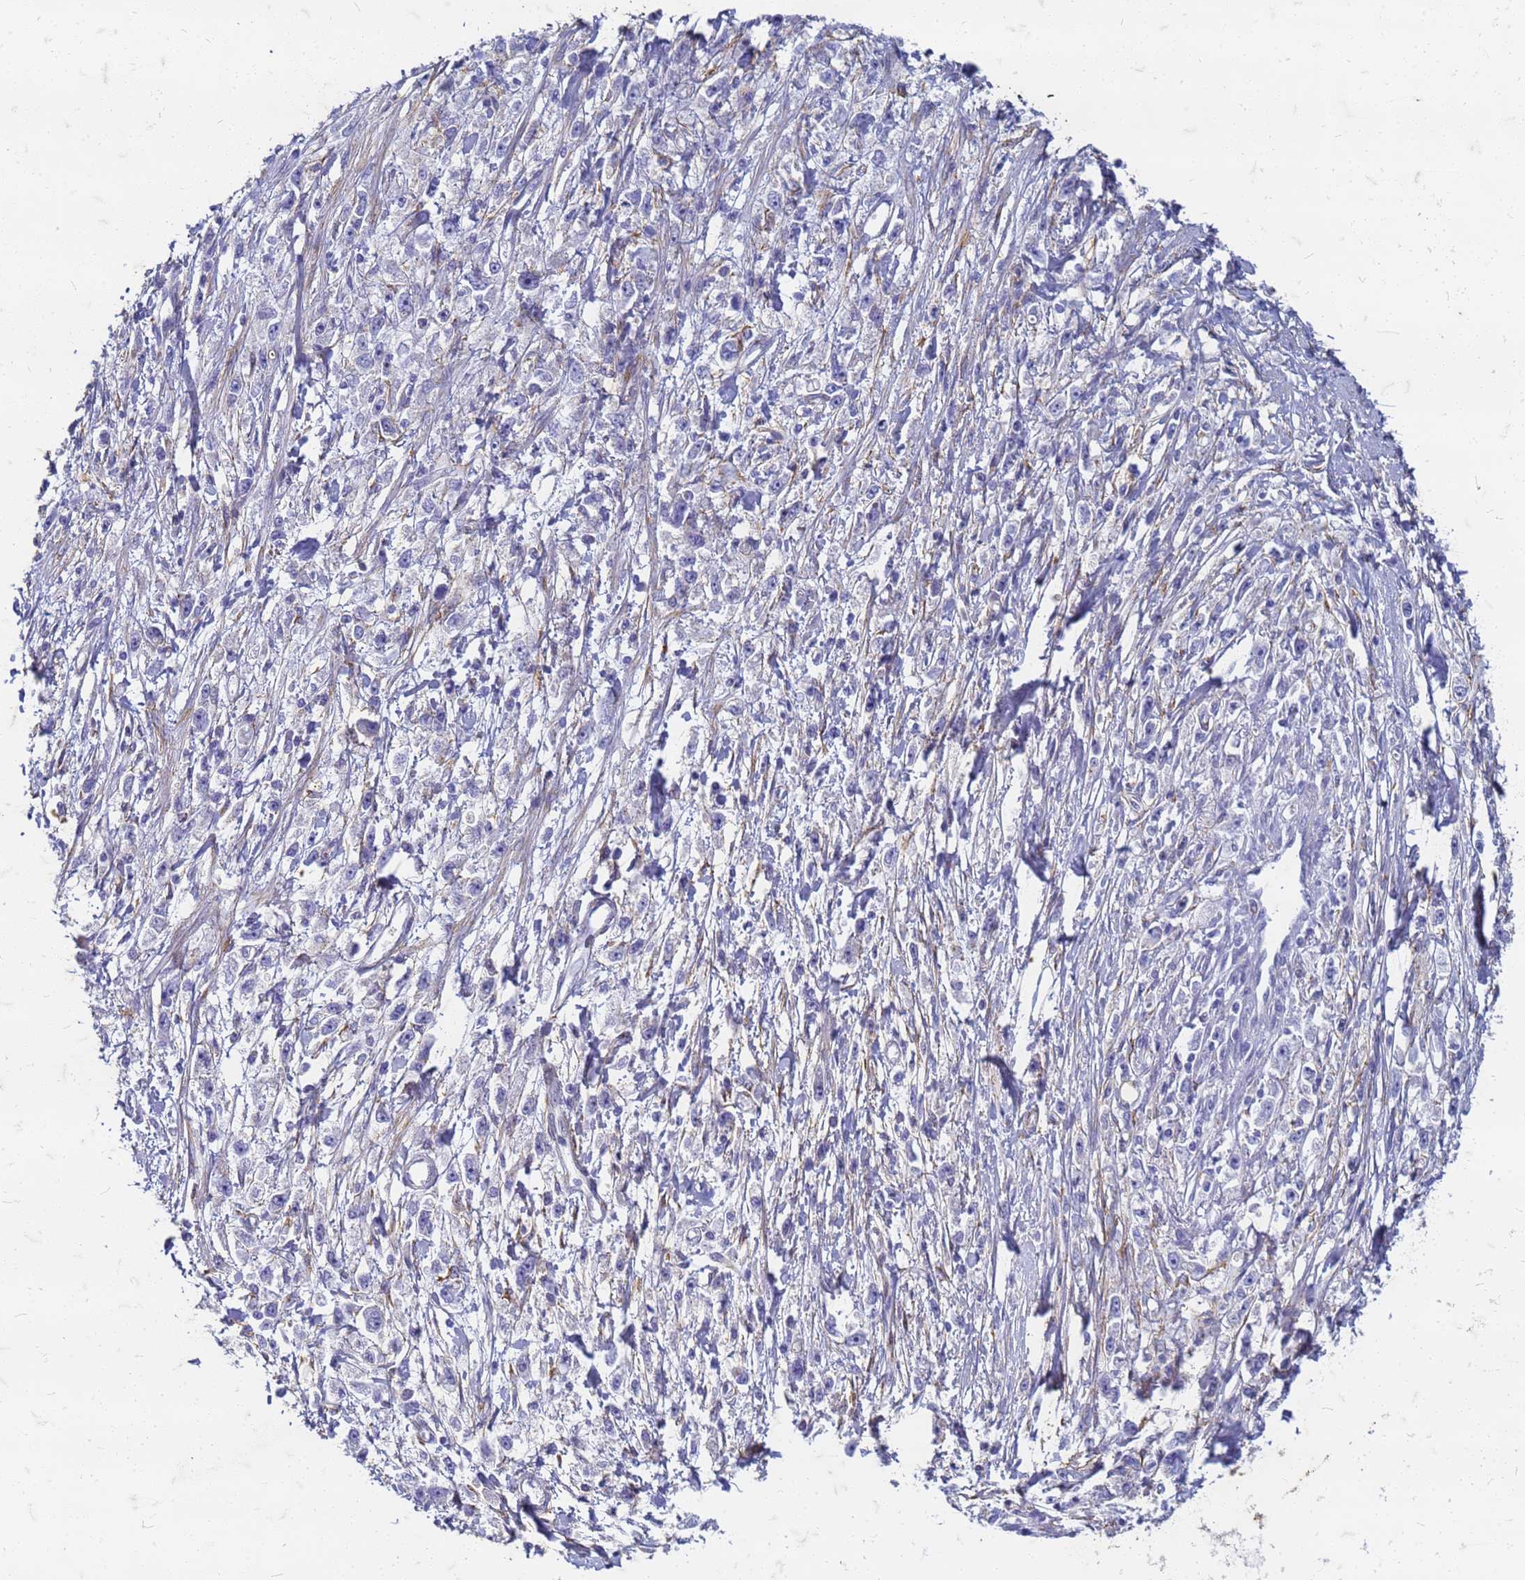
{"staining": {"intensity": "negative", "quantity": "none", "location": "none"}, "tissue": "stomach cancer", "cell_type": "Tumor cells", "image_type": "cancer", "snomed": [{"axis": "morphology", "description": "Adenocarcinoma, NOS"}, {"axis": "topography", "description": "Stomach"}], "caption": "Immunohistochemical staining of human stomach cancer displays no significant expression in tumor cells.", "gene": "TRIM64B", "patient": {"sex": "female", "age": 59}}